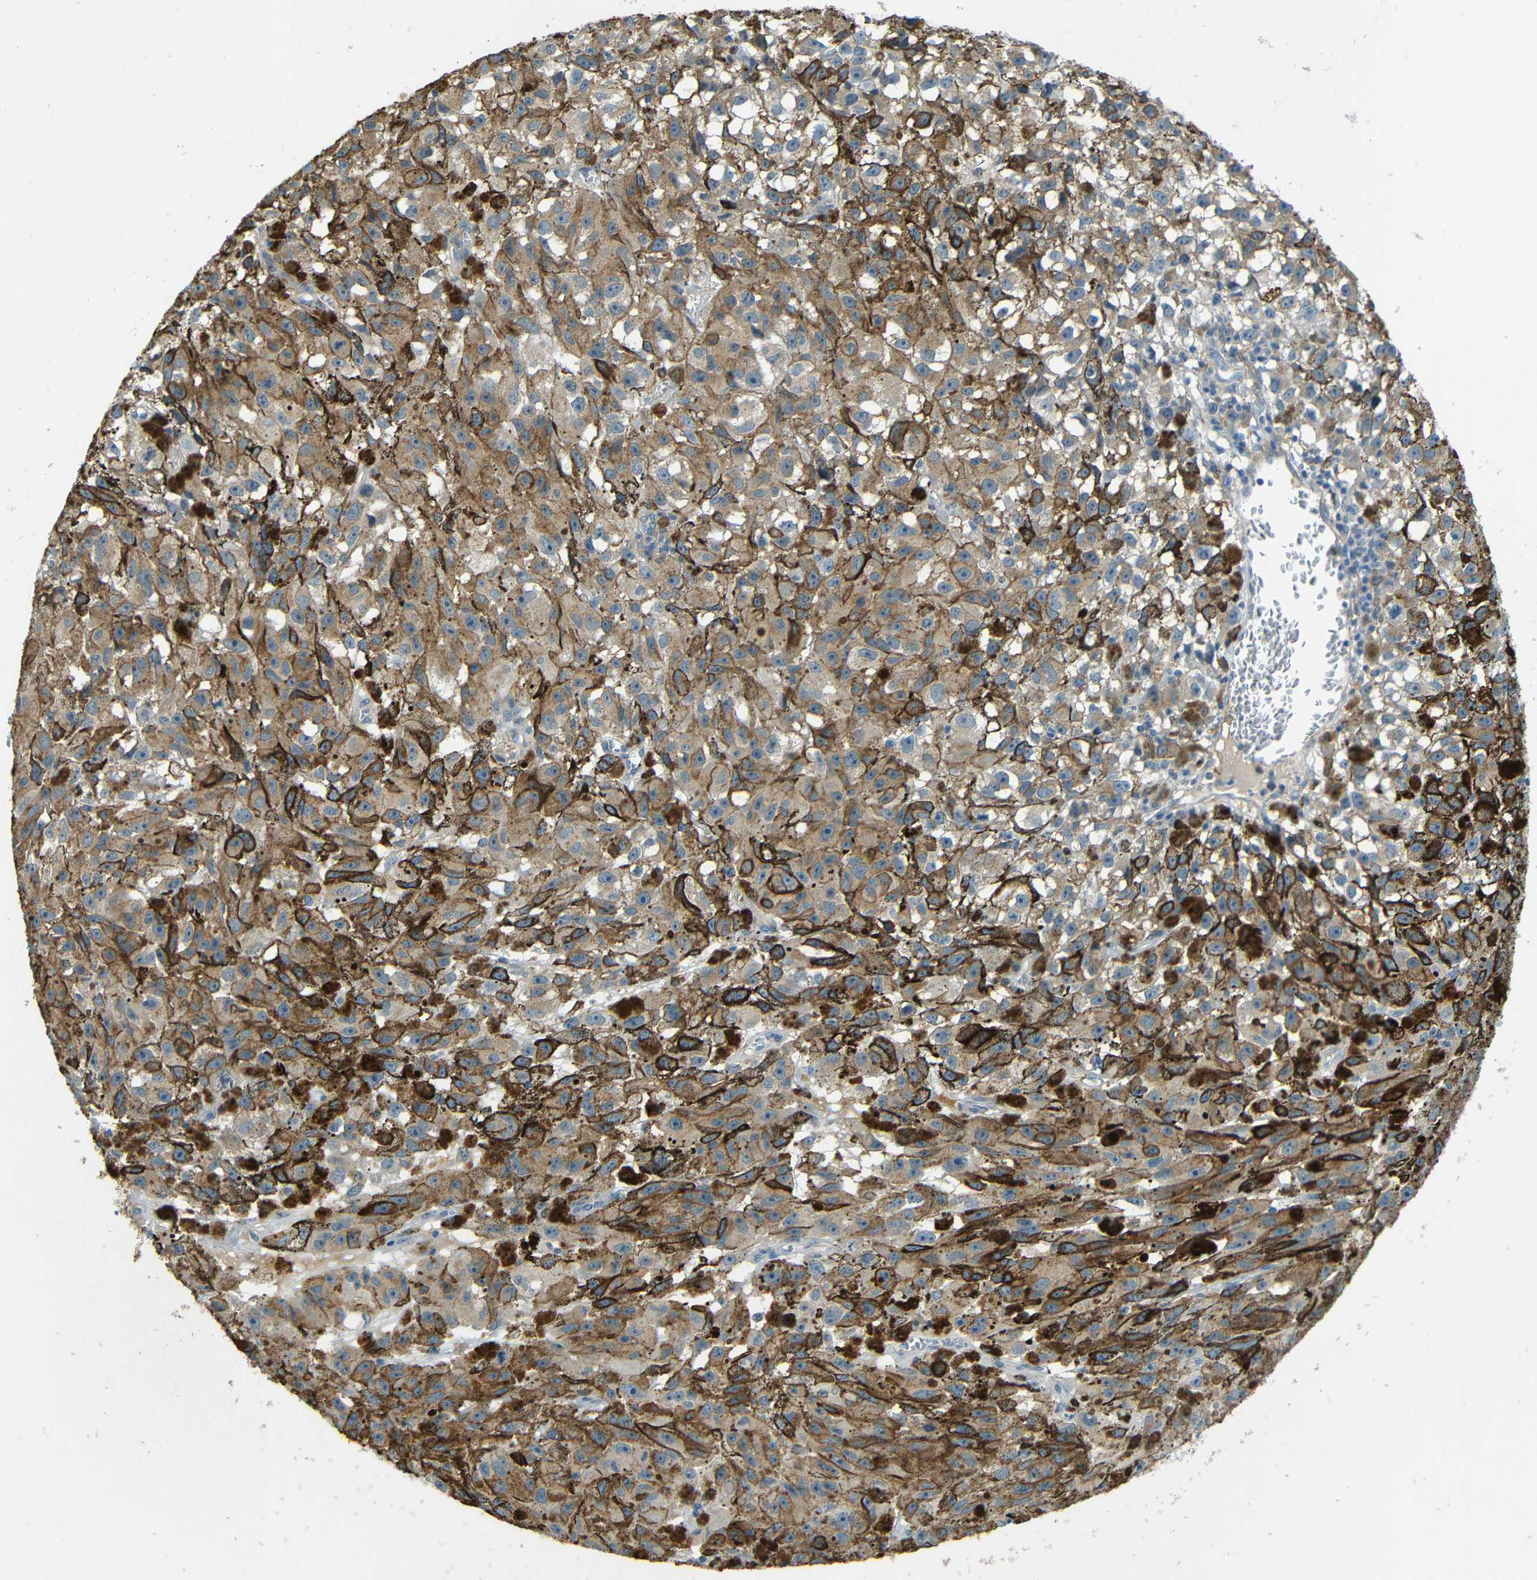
{"staining": {"intensity": "weak", "quantity": ">75%", "location": "cytoplasmic/membranous"}, "tissue": "melanoma", "cell_type": "Tumor cells", "image_type": "cancer", "snomed": [{"axis": "morphology", "description": "Malignant melanoma, NOS"}, {"axis": "topography", "description": "Skin"}], "caption": "Immunohistochemistry histopathology image of neoplastic tissue: human malignant melanoma stained using immunohistochemistry exhibits low levels of weak protein expression localized specifically in the cytoplasmic/membranous of tumor cells, appearing as a cytoplasmic/membranous brown color.", "gene": "CYP26B1", "patient": {"sex": "female", "age": 104}}